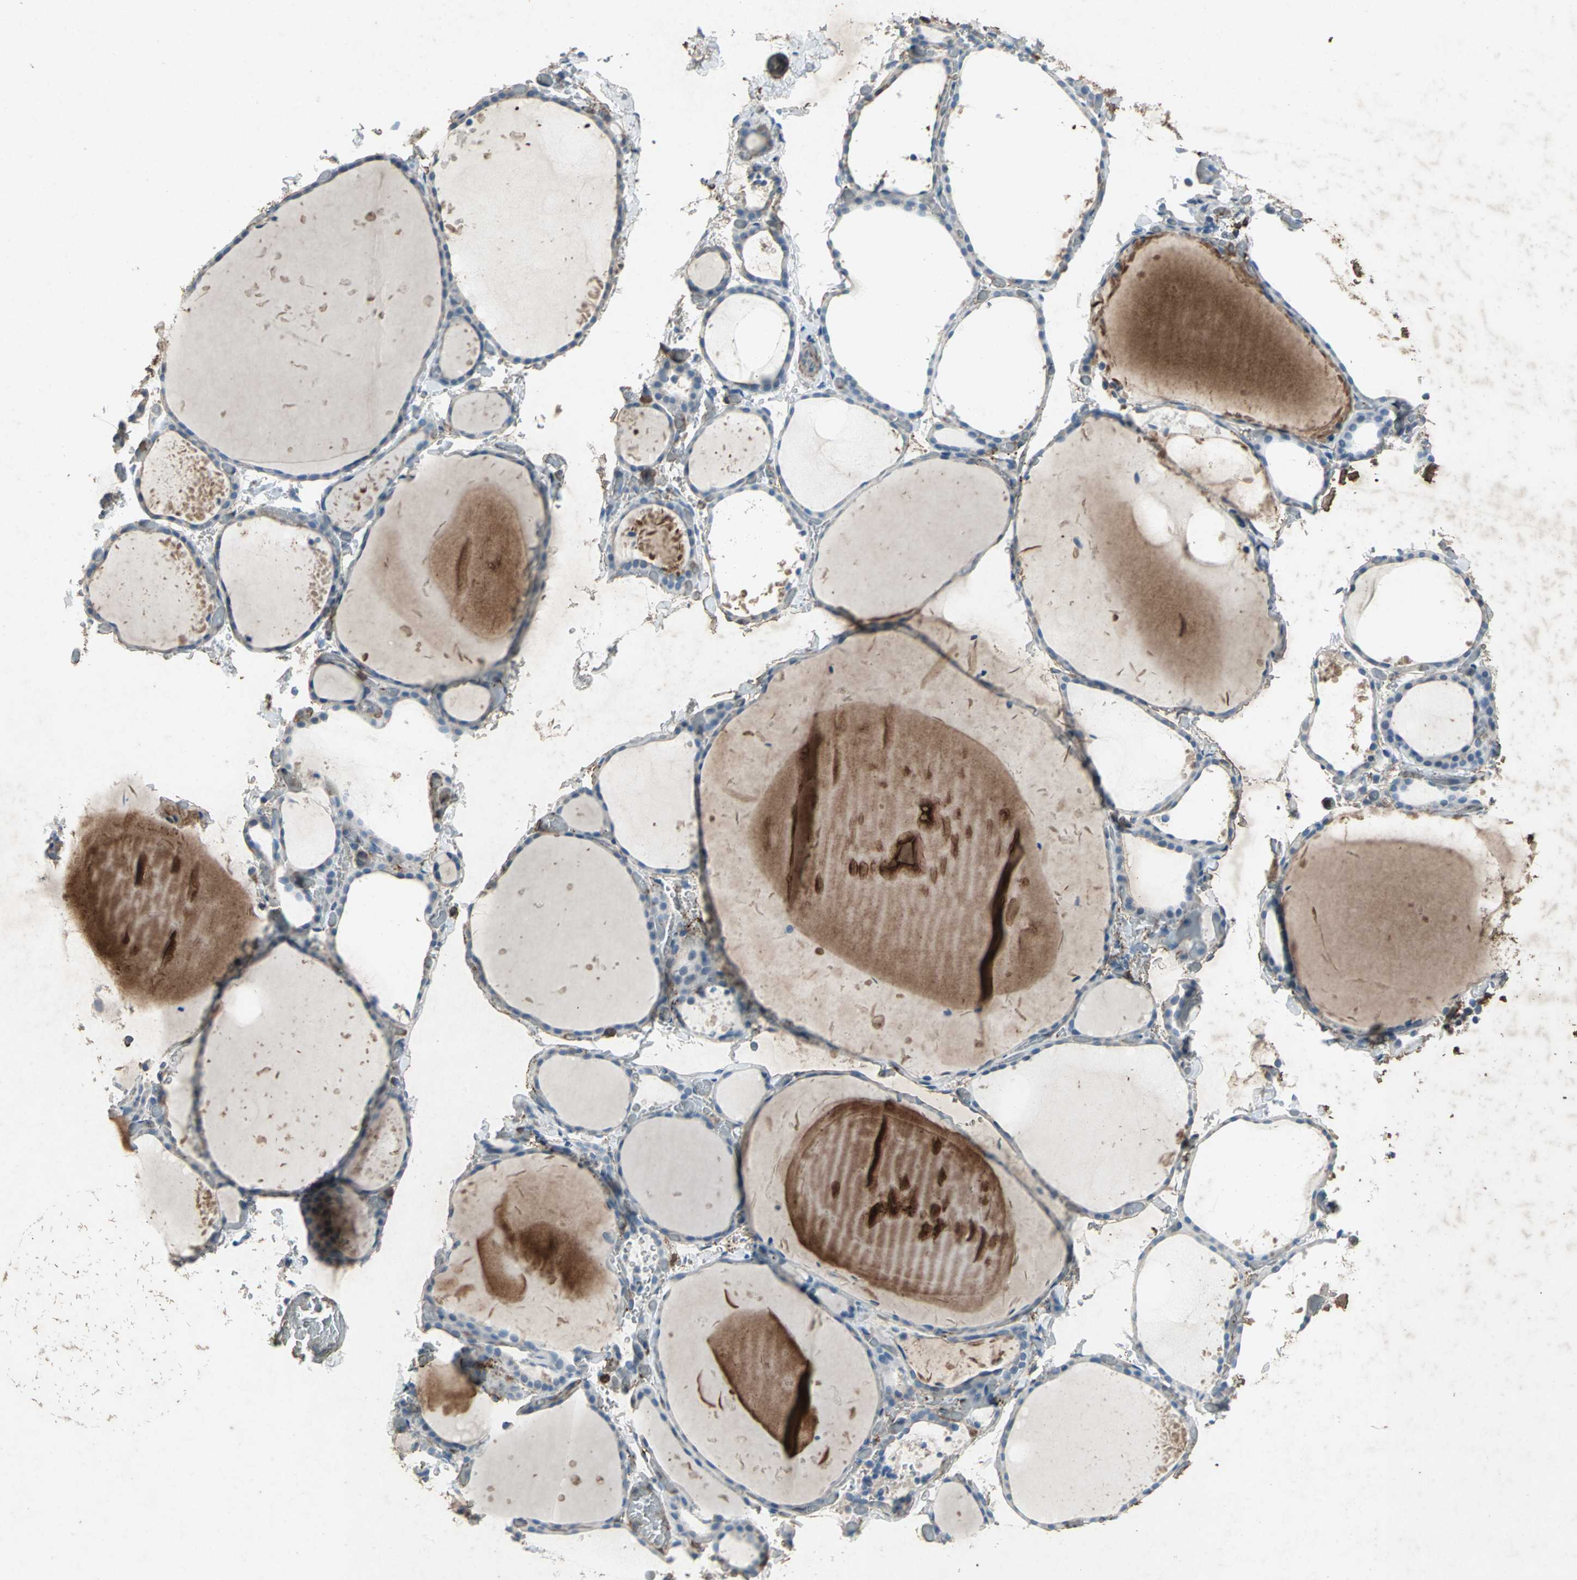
{"staining": {"intensity": "negative", "quantity": ">75%", "location": "cytoplasmic/membranous"}, "tissue": "thyroid gland", "cell_type": "Glandular cells", "image_type": "normal", "snomed": [{"axis": "morphology", "description": "Normal tissue, NOS"}, {"axis": "topography", "description": "Thyroid gland"}], "caption": "The IHC histopathology image has no significant expression in glandular cells of thyroid gland.", "gene": "CCR6", "patient": {"sex": "female", "age": 22}}